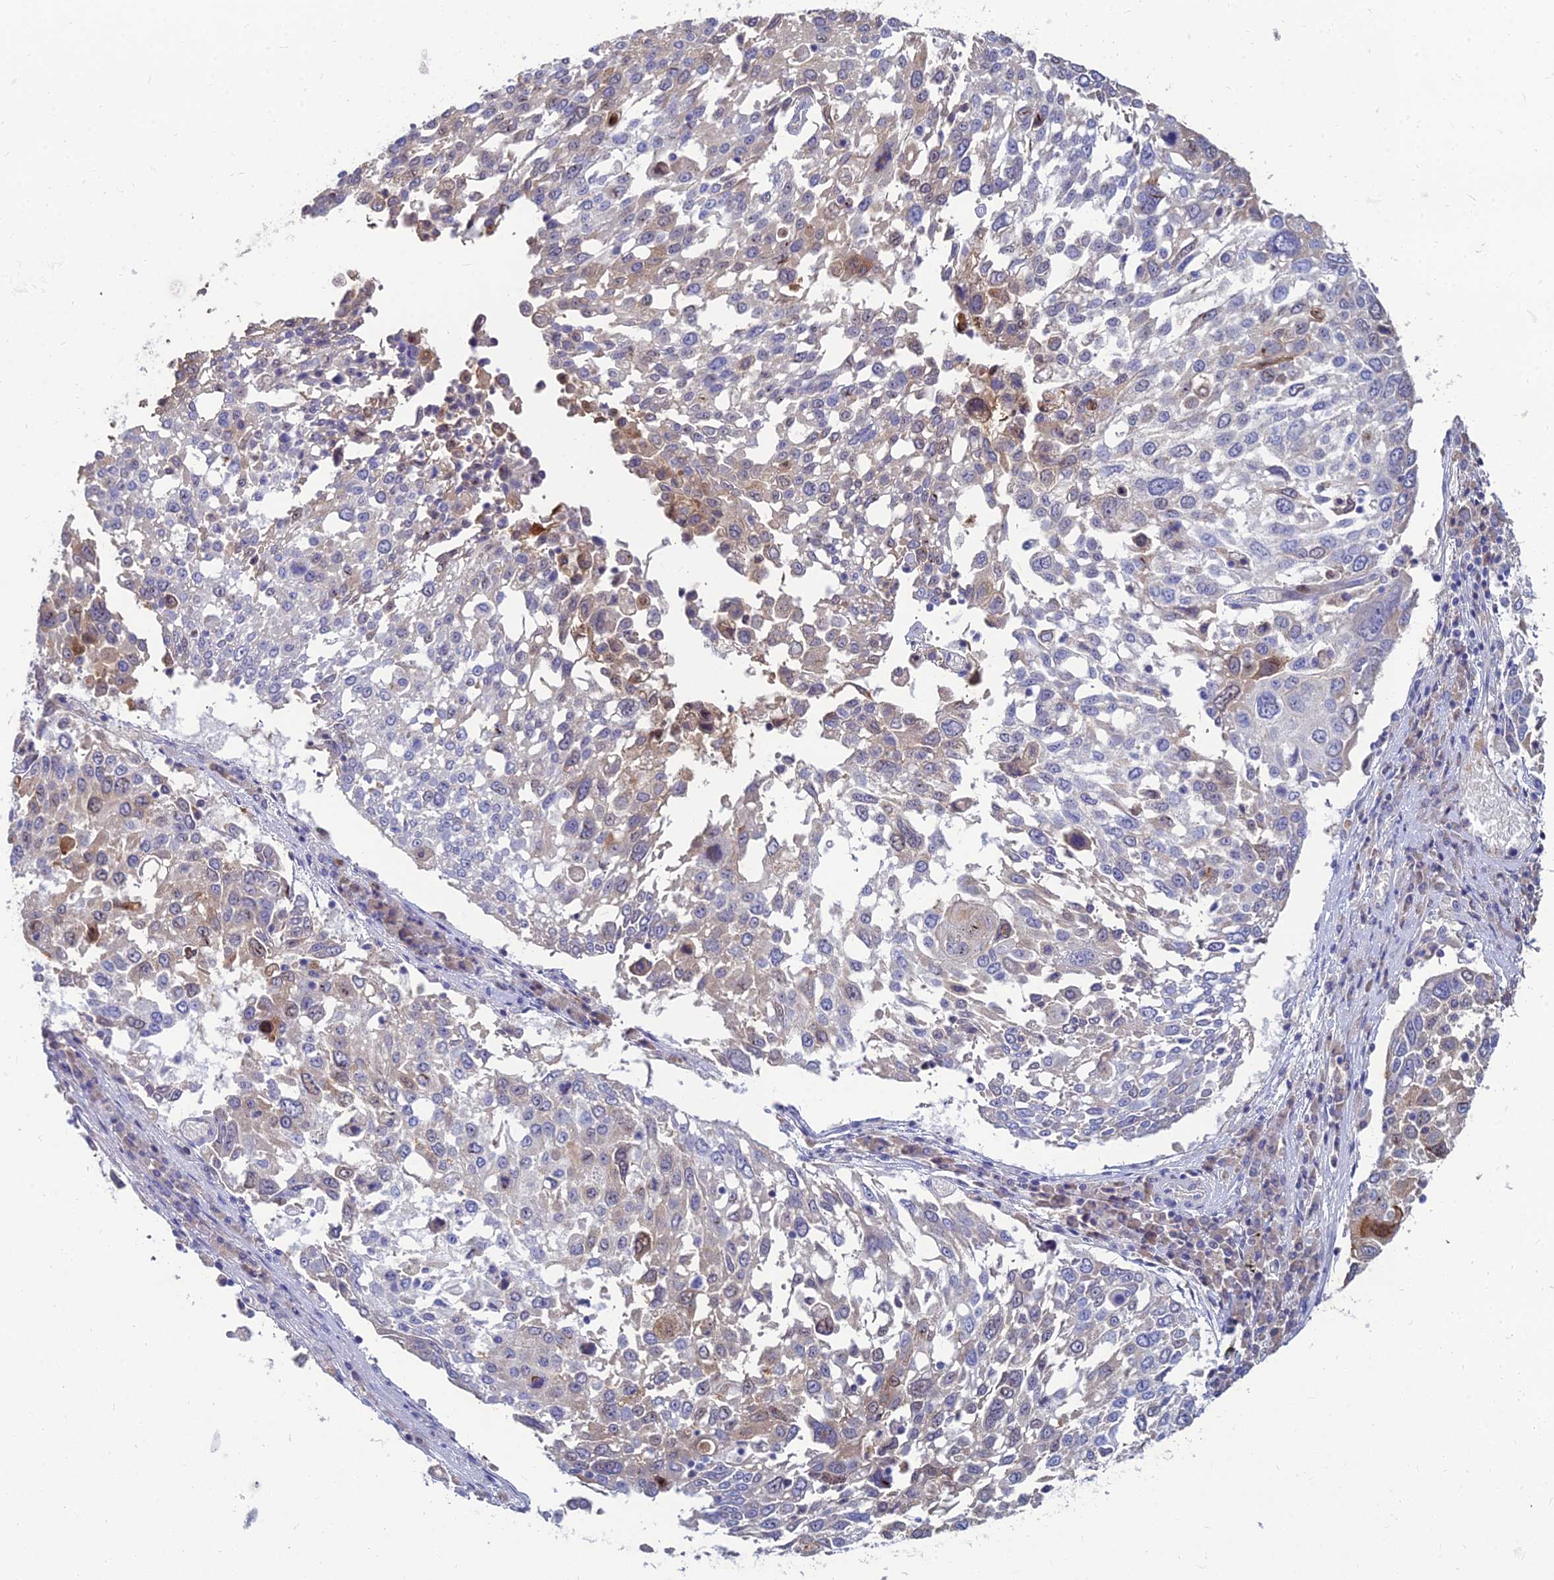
{"staining": {"intensity": "weak", "quantity": "<25%", "location": "cytoplasmic/membranous,nuclear"}, "tissue": "lung cancer", "cell_type": "Tumor cells", "image_type": "cancer", "snomed": [{"axis": "morphology", "description": "Squamous cell carcinoma, NOS"}, {"axis": "topography", "description": "Lung"}], "caption": "Protein analysis of lung cancer exhibits no significant positivity in tumor cells.", "gene": "GOLGA6D", "patient": {"sex": "male", "age": 65}}